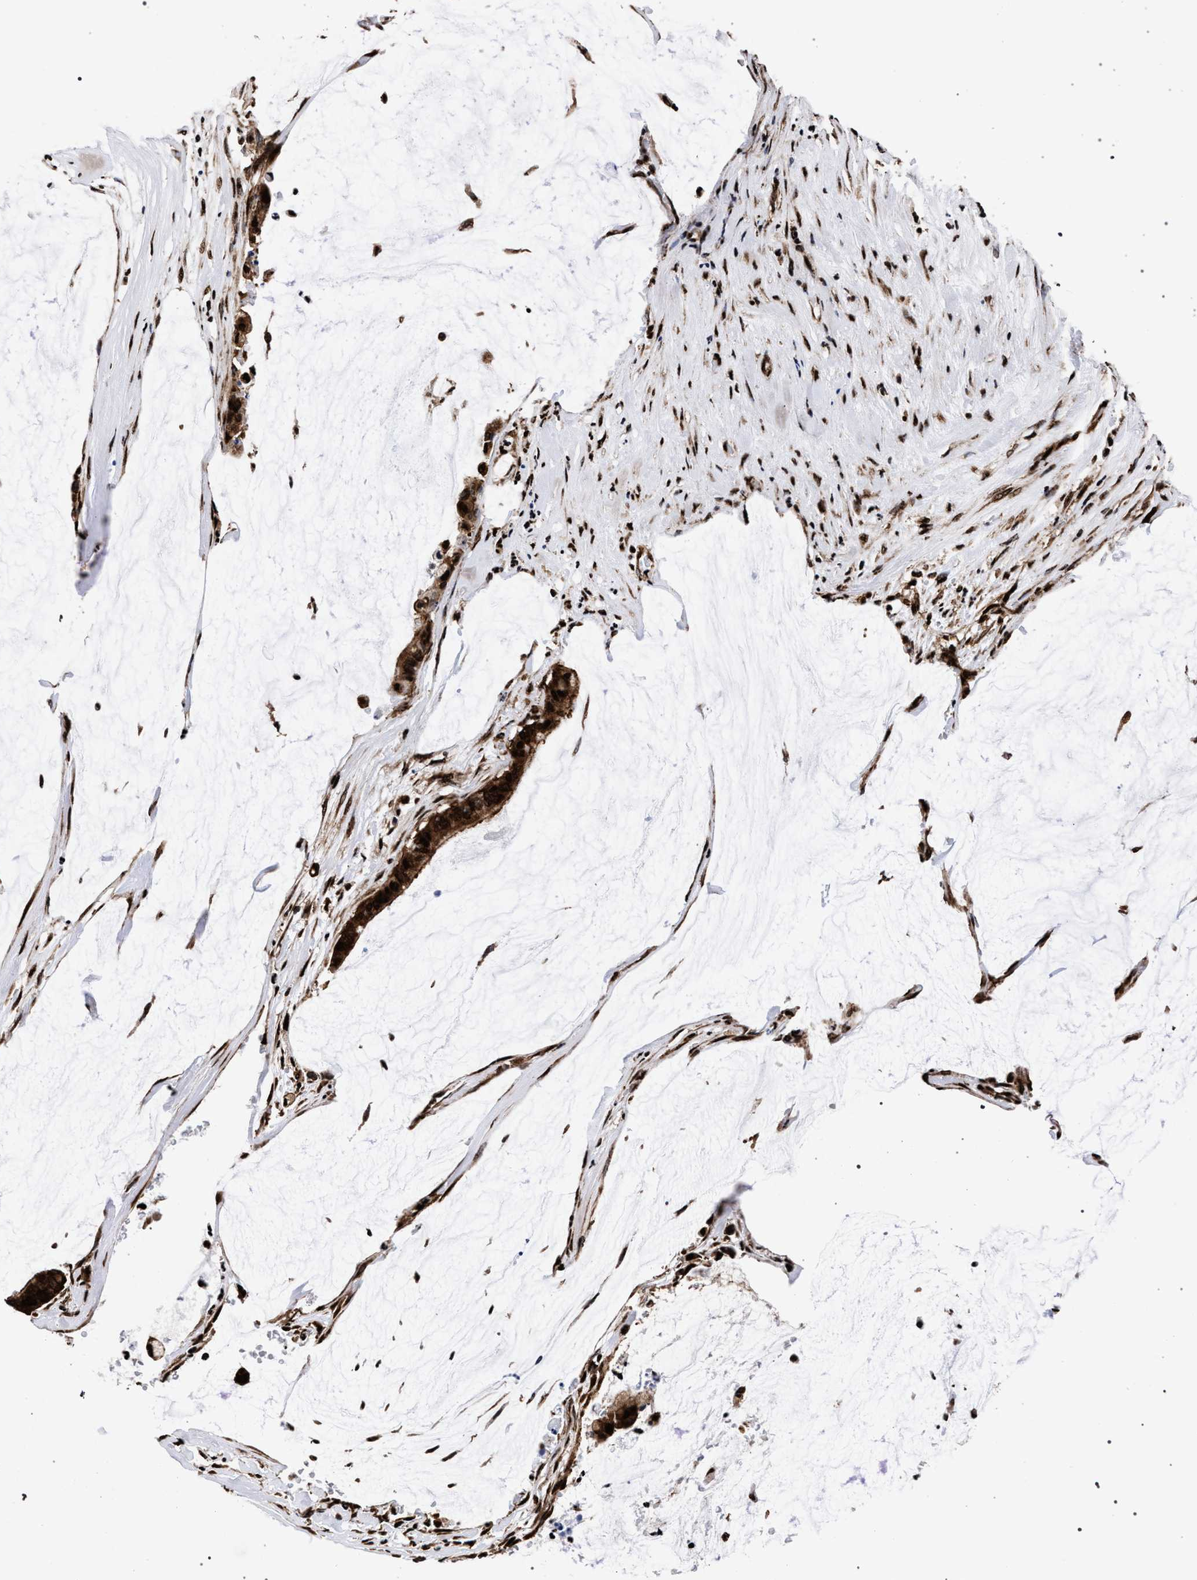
{"staining": {"intensity": "strong", "quantity": ">75%", "location": "cytoplasmic/membranous,nuclear"}, "tissue": "pancreatic cancer", "cell_type": "Tumor cells", "image_type": "cancer", "snomed": [{"axis": "morphology", "description": "Adenocarcinoma, NOS"}, {"axis": "topography", "description": "Pancreas"}], "caption": "Adenocarcinoma (pancreatic) stained for a protein shows strong cytoplasmic/membranous and nuclear positivity in tumor cells.", "gene": "HNRNPA1", "patient": {"sex": "male", "age": 41}}